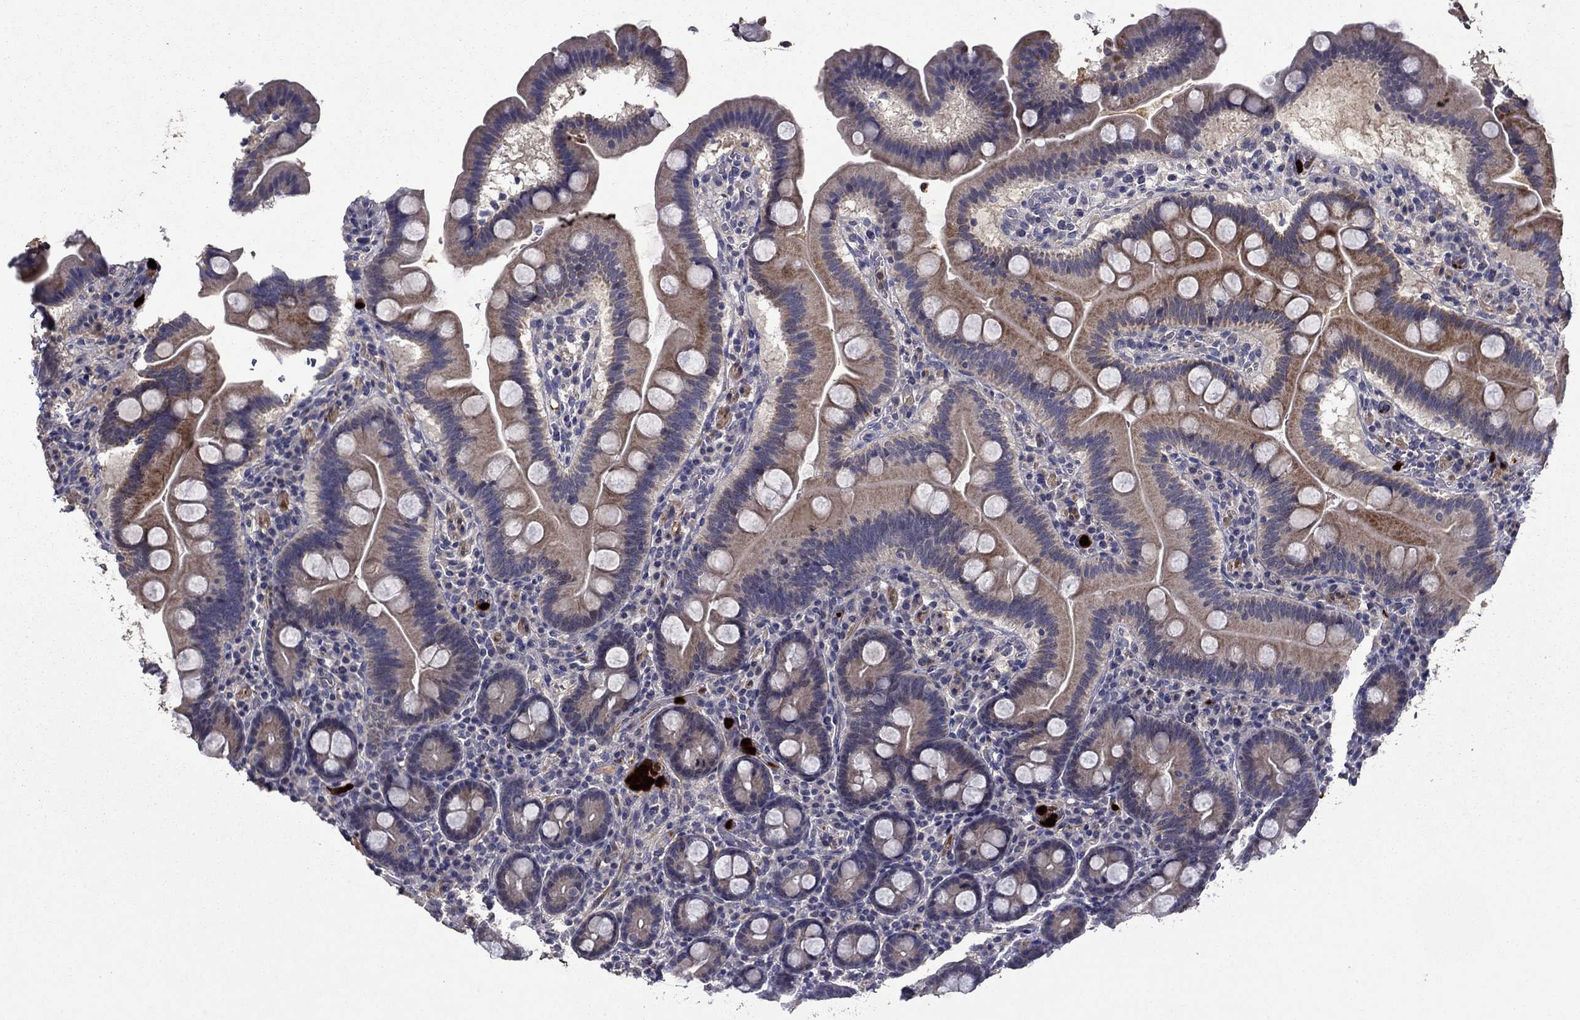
{"staining": {"intensity": "moderate", "quantity": "25%-75%", "location": "cytoplasmic/membranous"}, "tissue": "duodenum", "cell_type": "Glandular cells", "image_type": "normal", "snomed": [{"axis": "morphology", "description": "Normal tissue, NOS"}, {"axis": "topography", "description": "Duodenum"}], "caption": "IHC histopathology image of normal duodenum stained for a protein (brown), which displays medium levels of moderate cytoplasmic/membranous expression in approximately 25%-75% of glandular cells.", "gene": "SATB1", "patient": {"sex": "male", "age": 59}}